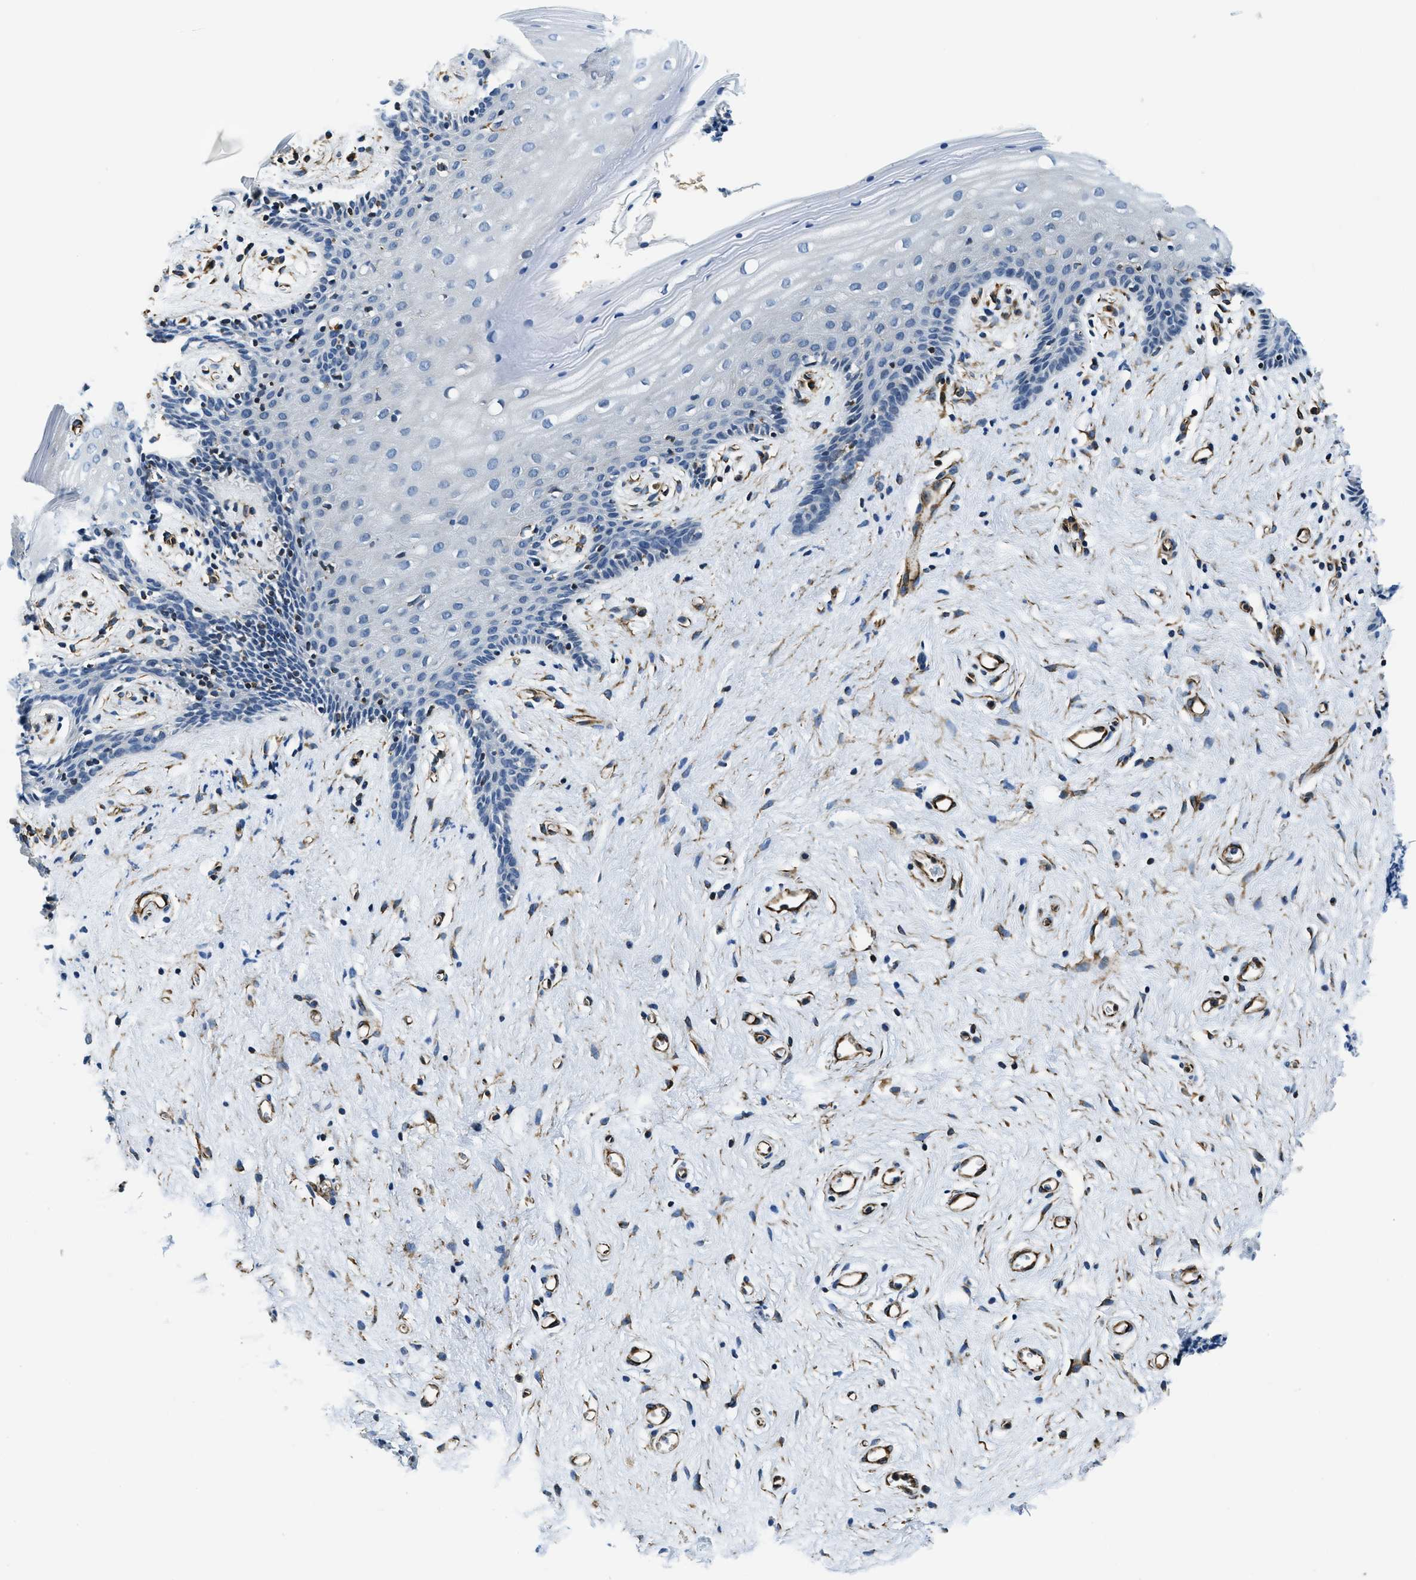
{"staining": {"intensity": "negative", "quantity": "none", "location": "none"}, "tissue": "vagina", "cell_type": "Squamous epithelial cells", "image_type": "normal", "snomed": [{"axis": "morphology", "description": "Normal tissue, NOS"}, {"axis": "topography", "description": "Vagina"}], "caption": "This is a micrograph of immunohistochemistry staining of unremarkable vagina, which shows no staining in squamous epithelial cells. Brightfield microscopy of immunohistochemistry stained with DAB (3,3'-diaminobenzidine) (brown) and hematoxylin (blue), captured at high magnification.", "gene": "GNS", "patient": {"sex": "female", "age": 44}}